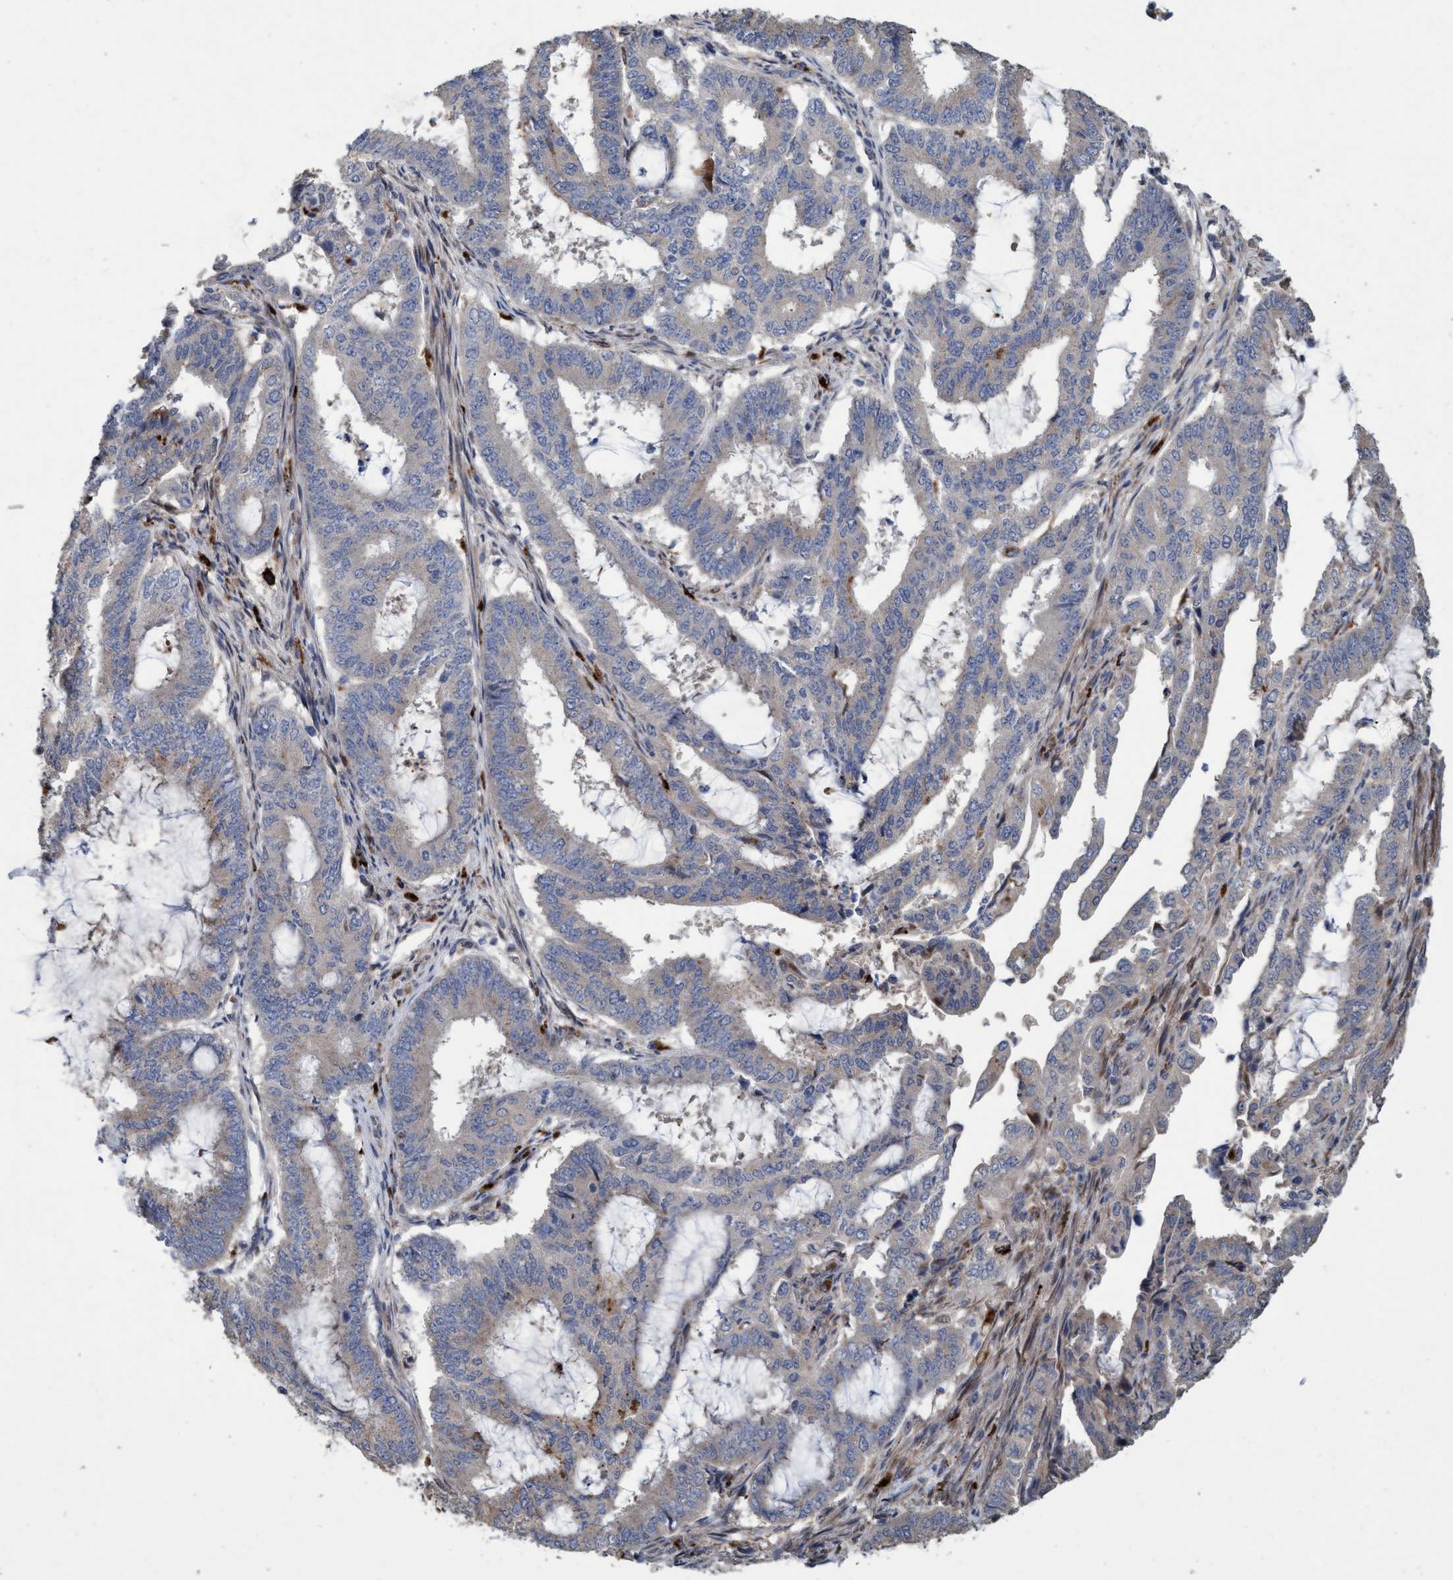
{"staining": {"intensity": "negative", "quantity": "none", "location": "none"}, "tissue": "endometrial cancer", "cell_type": "Tumor cells", "image_type": "cancer", "snomed": [{"axis": "morphology", "description": "Adenocarcinoma, NOS"}, {"axis": "topography", "description": "Endometrium"}], "caption": "High magnification brightfield microscopy of endometrial cancer (adenocarcinoma) stained with DAB (brown) and counterstained with hematoxylin (blue): tumor cells show no significant positivity.", "gene": "BBS9", "patient": {"sex": "female", "age": 51}}